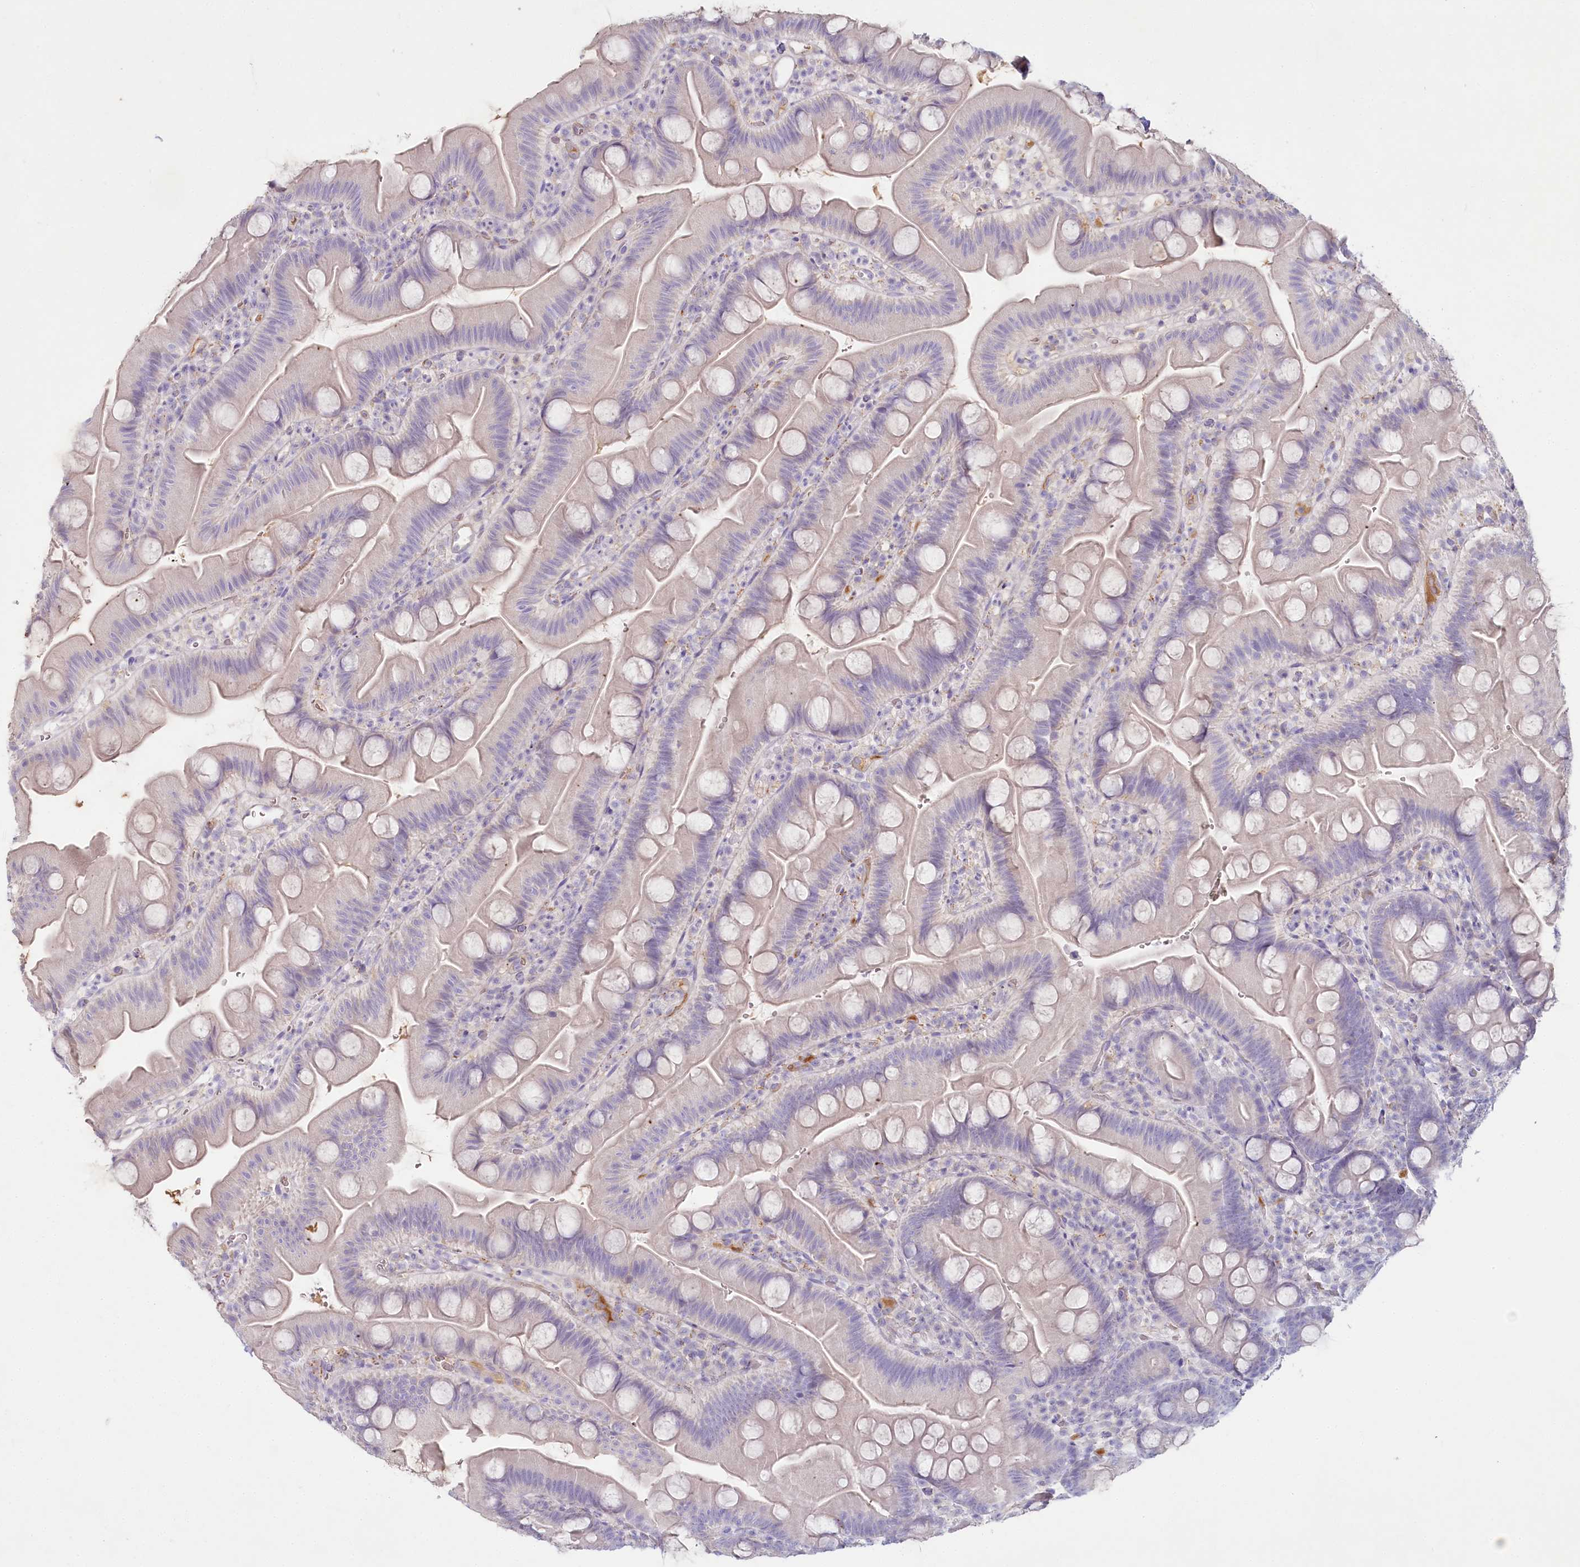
{"staining": {"intensity": "negative", "quantity": "none", "location": "none"}, "tissue": "small intestine", "cell_type": "Glandular cells", "image_type": "normal", "snomed": [{"axis": "morphology", "description": "Normal tissue, NOS"}, {"axis": "topography", "description": "Small intestine"}], "caption": "This is a photomicrograph of IHC staining of normal small intestine, which shows no staining in glandular cells.", "gene": "HPD", "patient": {"sex": "female", "age": 68}}